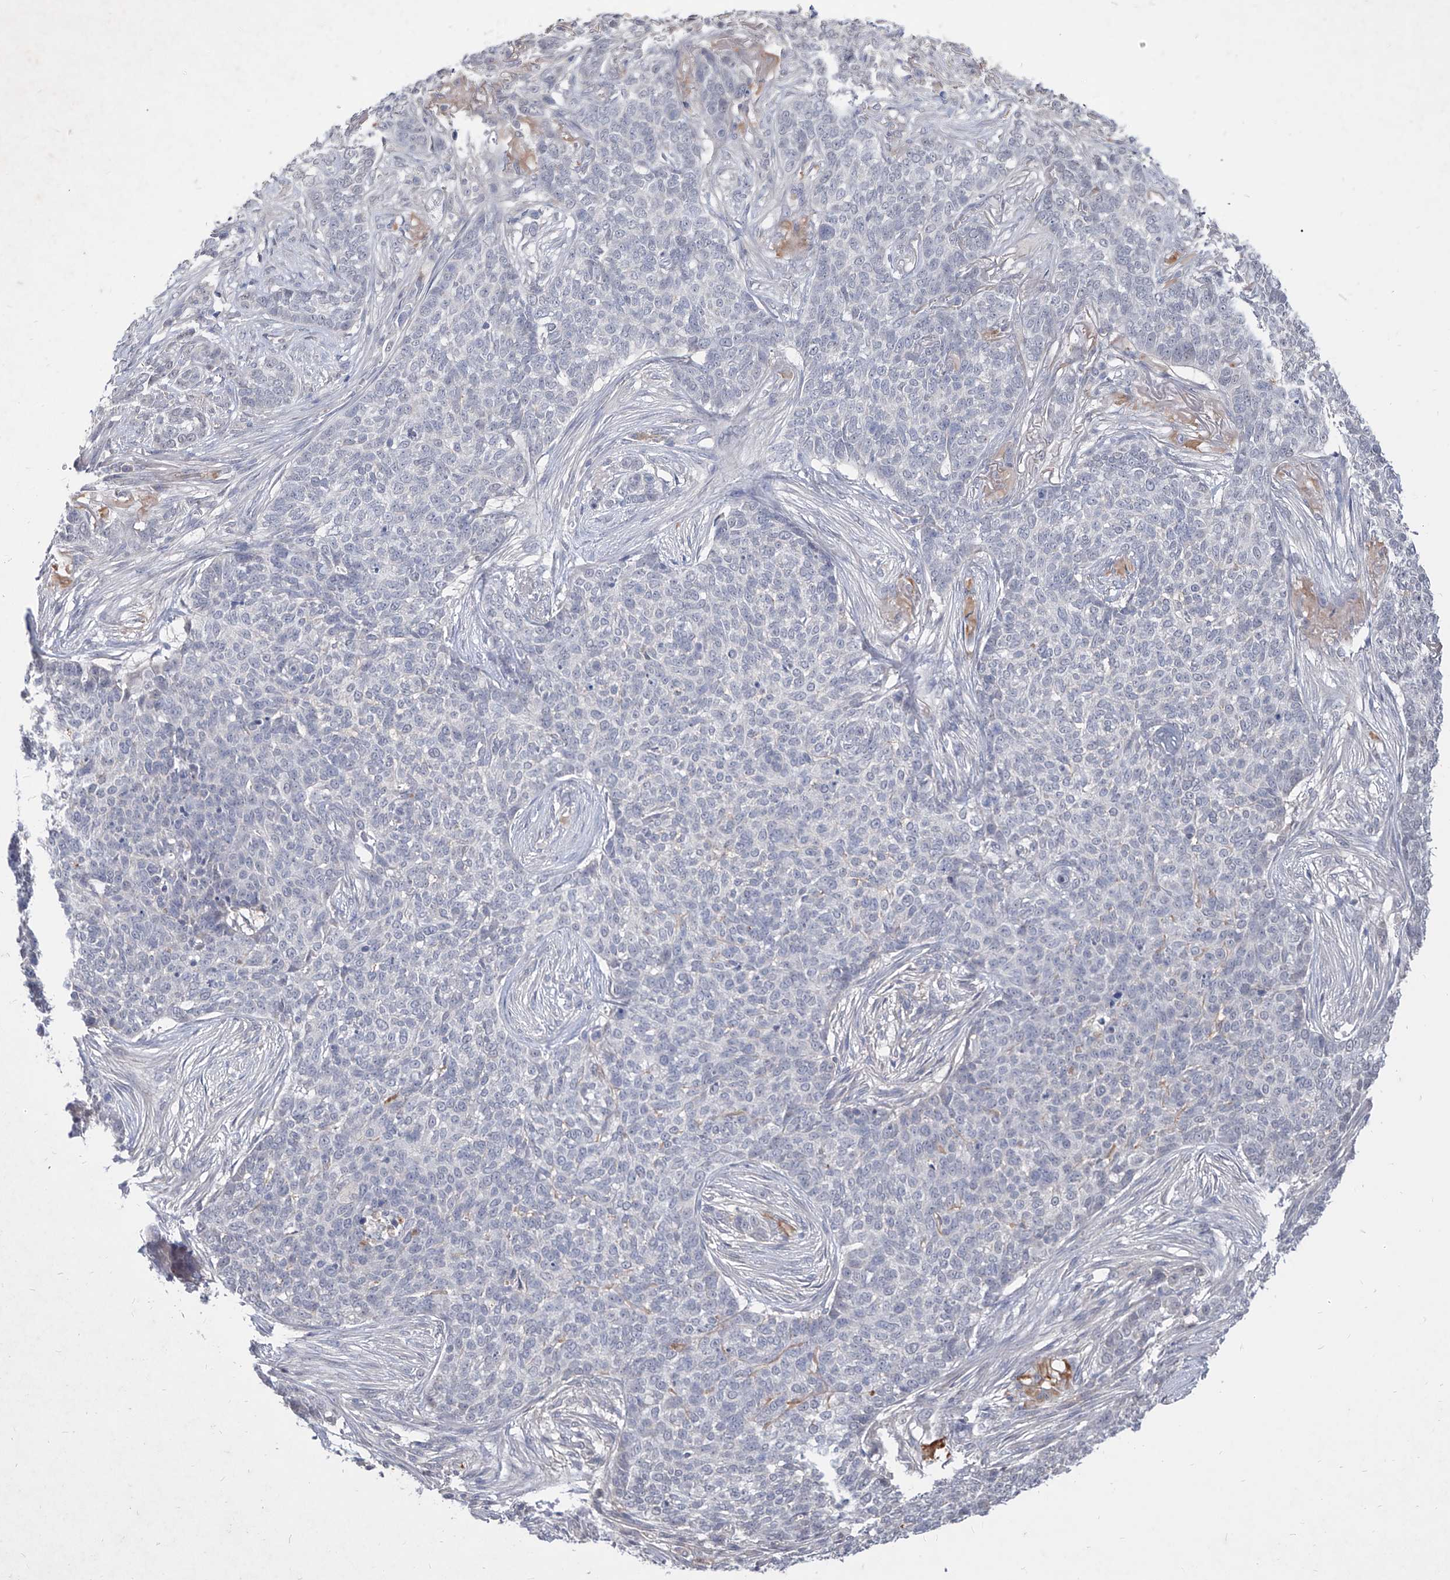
{"staining": {"intensity": "negative", "quantity": "none", "location": "none"}, "tissue": "skin cancer", "cell_type": "Tumor cells", "image_type": "cancer", "snomed": [{"axis": "morphology", "description": "Basal cell carcinoma"}, {"axis": "topography", "description": "Skin"}], "caption": "High magnification brightfield microscopy of skin cancer stained with DAB (3,3'-diaminobenzidine) (brown) and counterstained with hematoxylin (blue): tumor cells show no significant positivity.", "gene": "C4A", "patient": {"sex": "male", "age": 85}}